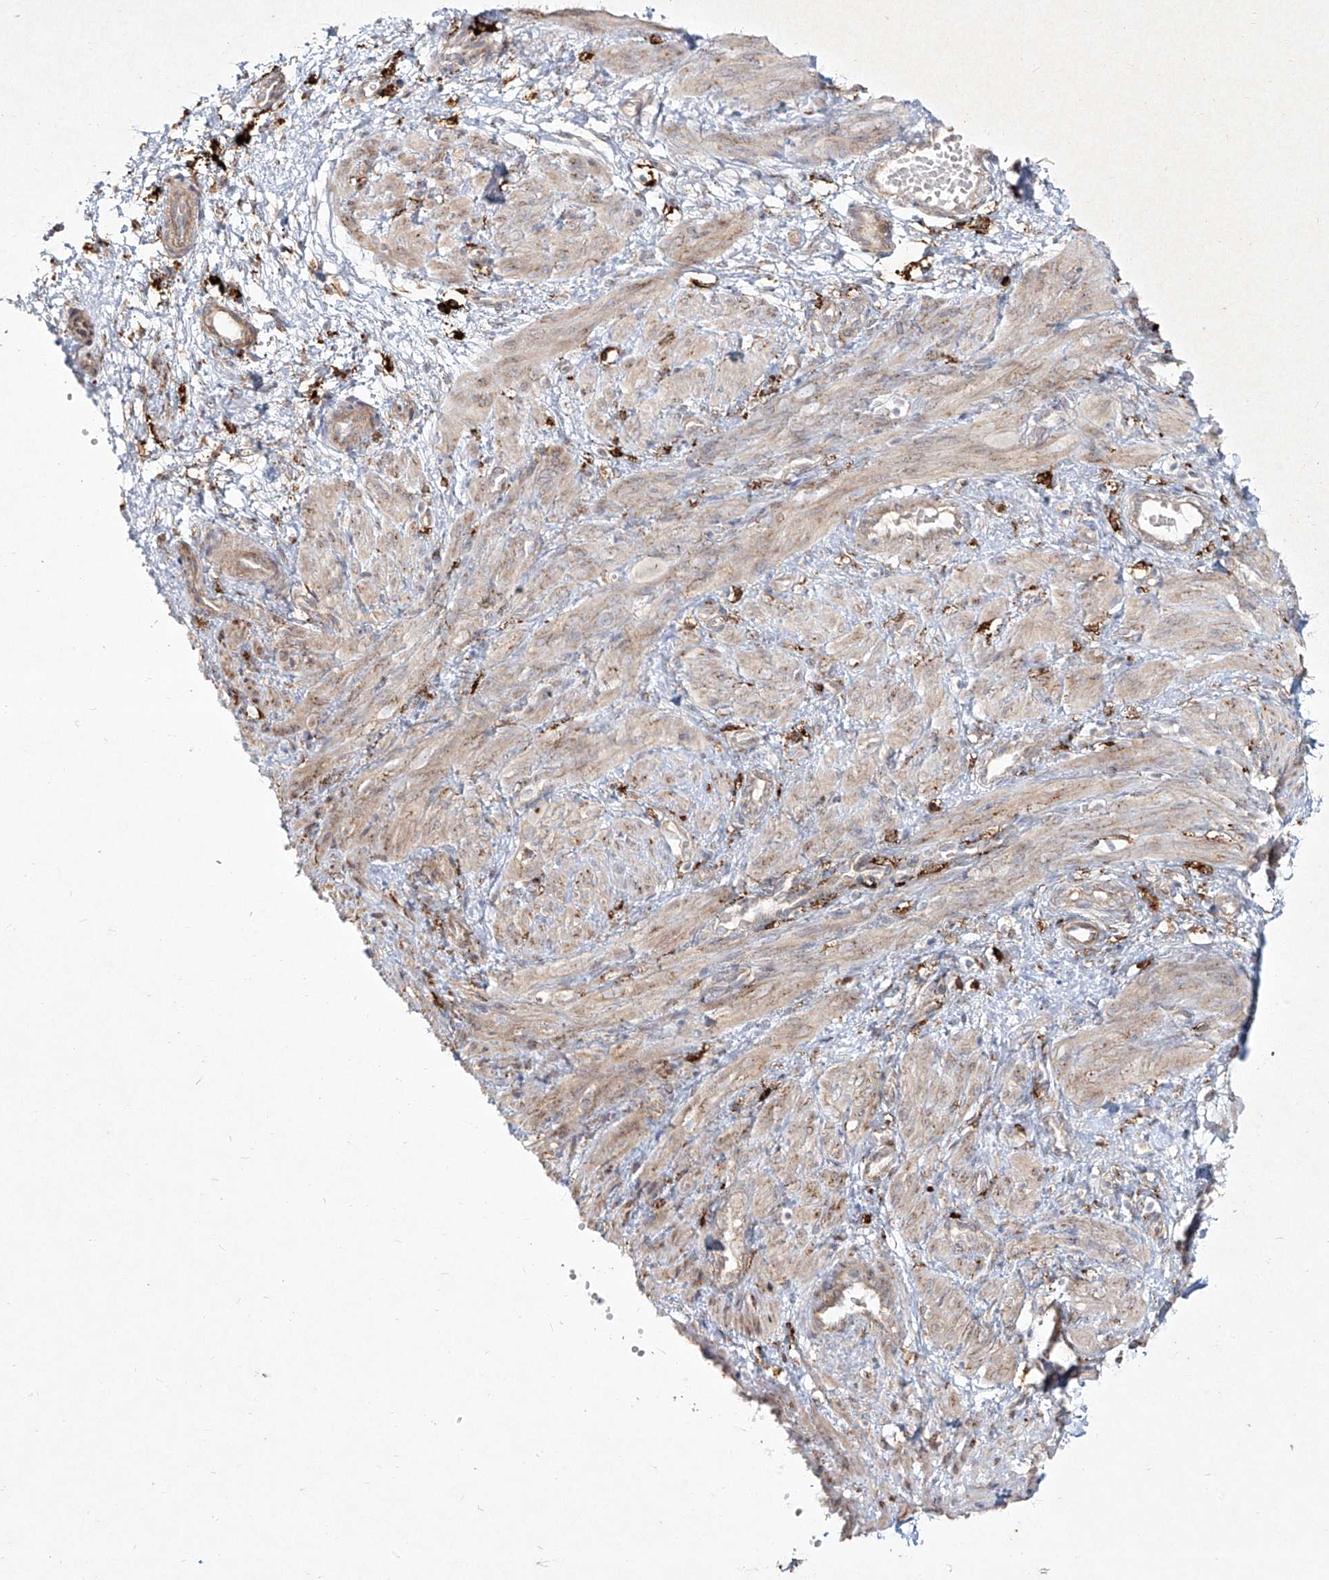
{"staining": {"intensity": "negative", "quantity": "none", "location": "none"}, "tissue": "smooth muscle", "cell_type": "Smooth muscle cells", "image_type": "normal", "snomed": [{"axis": "morphology", "description": "Normal tissue, NOS"}, {"axis": "topography", "description": "Endometrium"}], "caption": "Photomicrograph shows no significant protein staining in smooth muscle cells of unremarkable smooth muscle.", "gene": "CD209", "patient": {"sex": "female", "age": 33}}